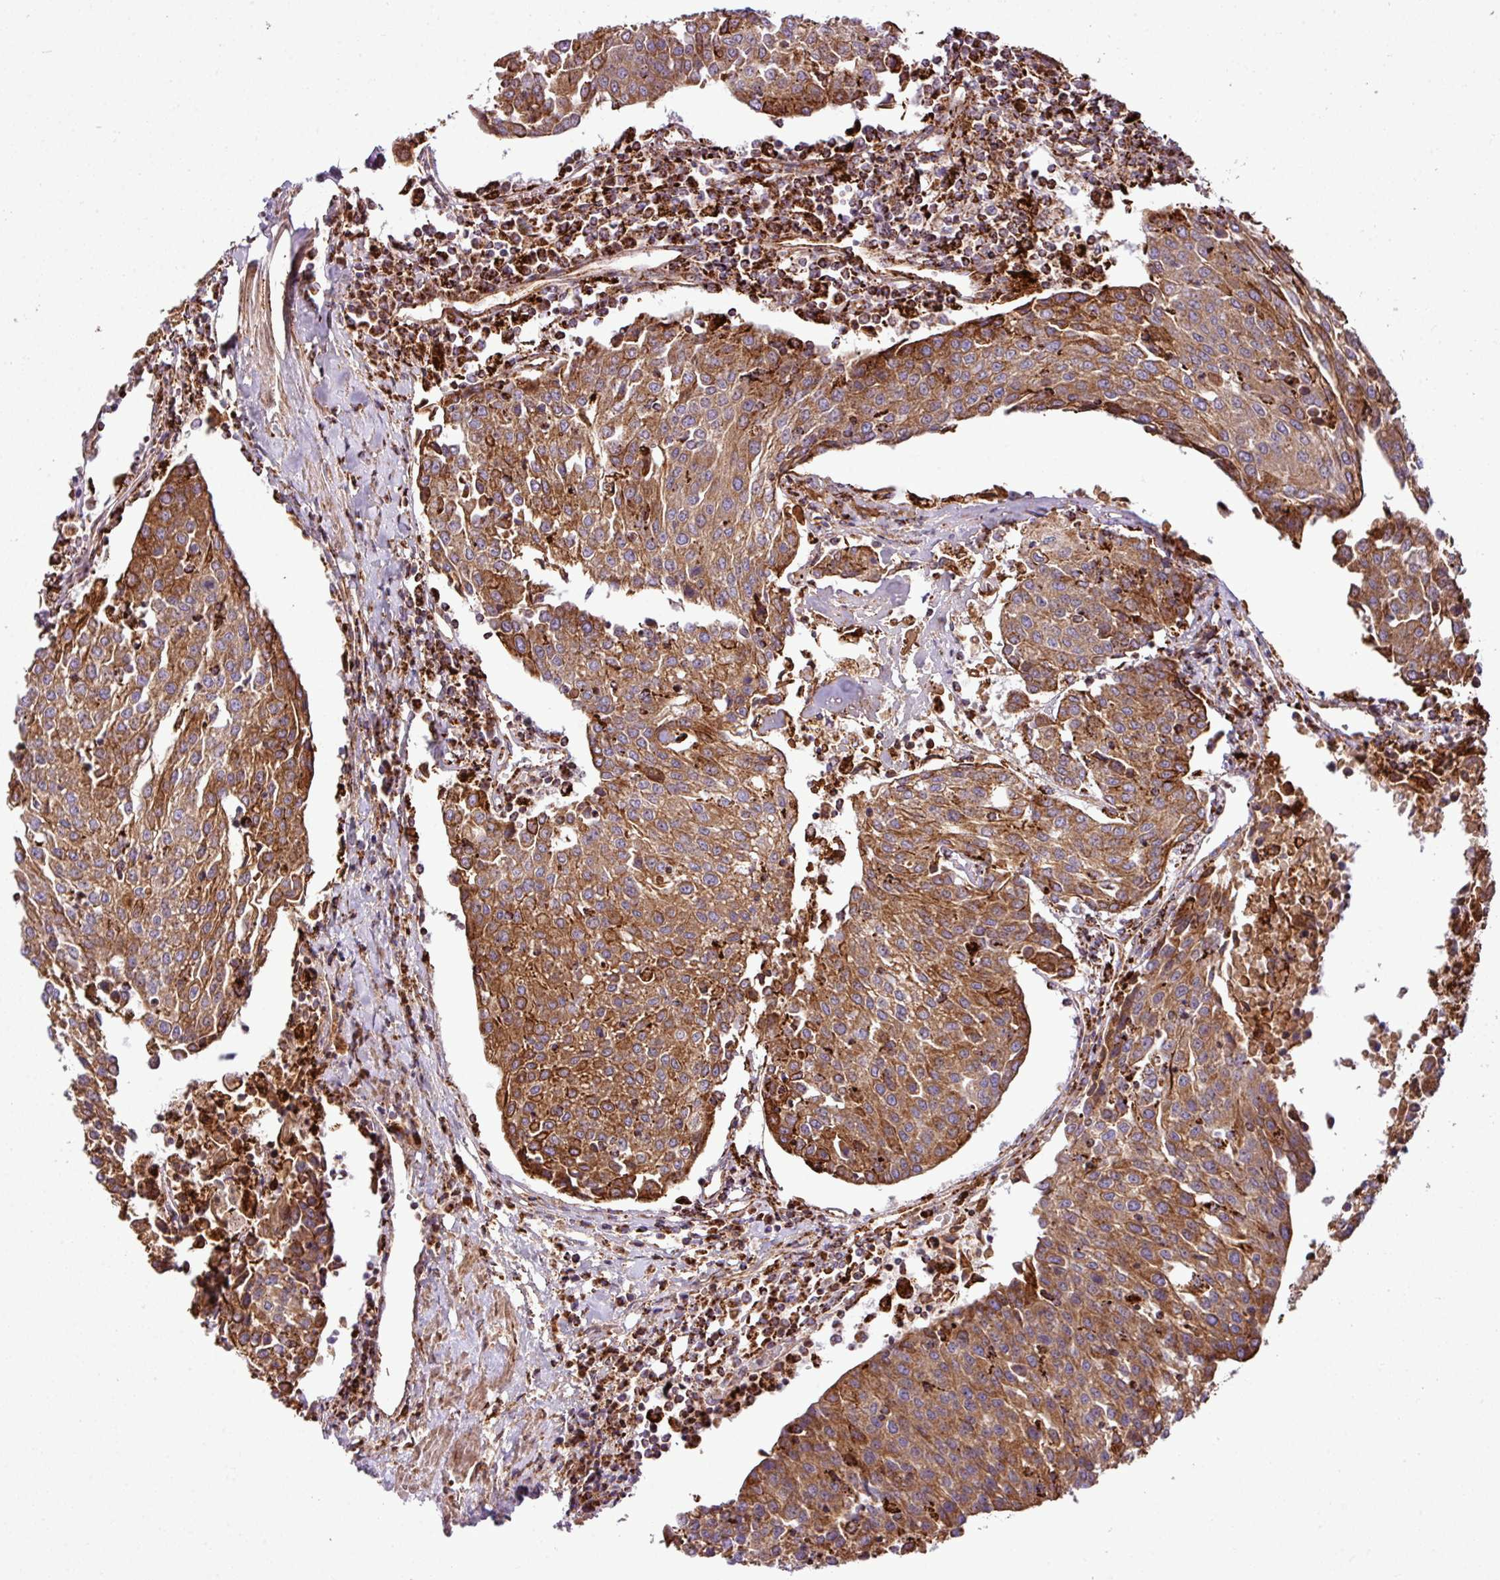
{"staining": {"intensity": "strong", "quantity": ">75%", "location": "cytoplasmic/membranous"}, "tissue": "urothelial cancer", "cell_type": "Tumor cells", "image_type": "cancer", "snomed": [{"axis": "morphology", "description": "Urothelial carcinoma, High grade"}, {"axis": "topography", "description": "Urinary bladder"}], "caption": "Brown immunohistochemical staining in human high-grade urothelial carcinoma reveals strong cytoplasmic/membranous staining in approximately >75% of tumor cells. (DAB = brown stain, brightfield microscopy at high magnification).", "gene": "ZNF569", "patient": {"sex": "female", "age": 85}}